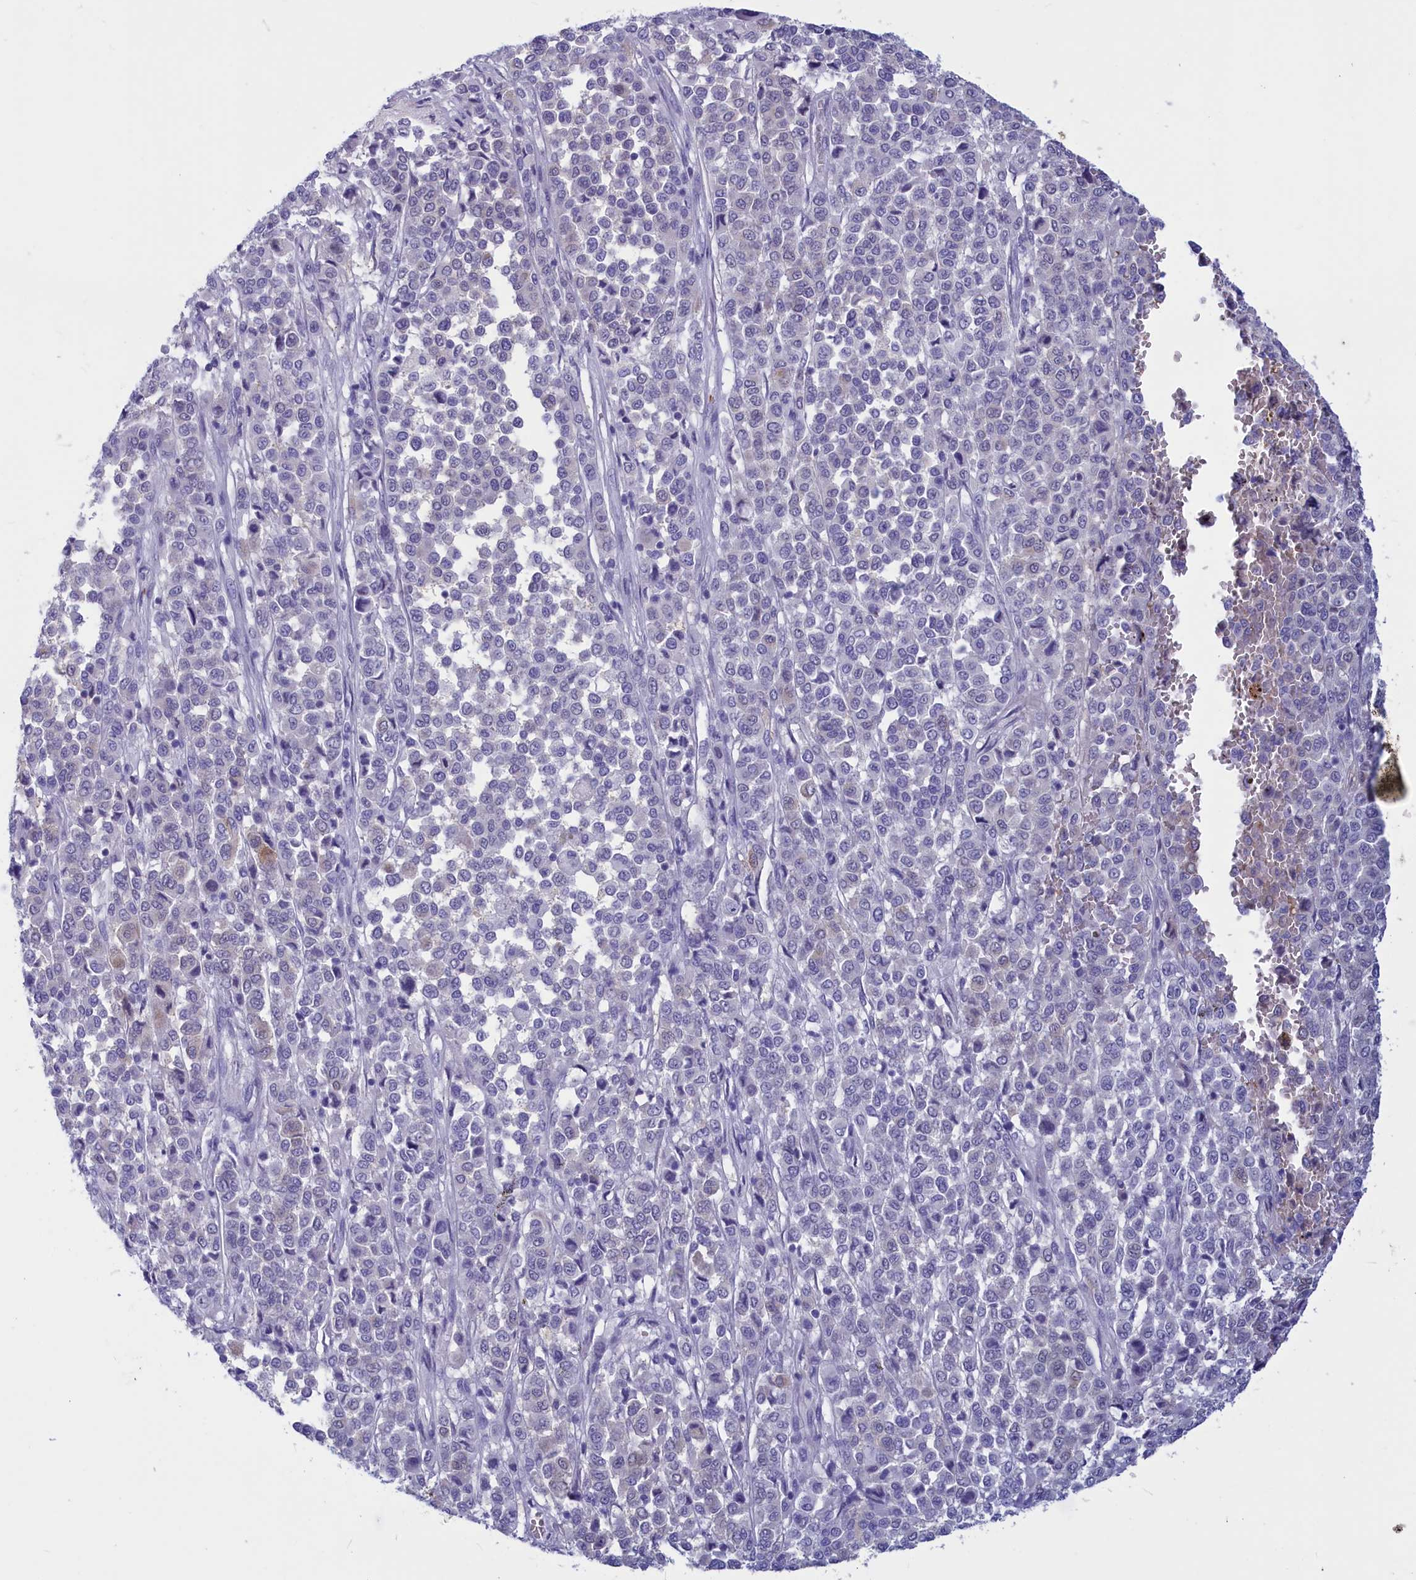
{"staining": {"intensity": "negative", "quantity": "none", "location": "none"}, "tissue": "melanoma", "cell_type": "Tumor cells", "image_type": "cancer", "snomed": [{"axis": "morphology", "description": "Malignant melanoma, Metastatic site"}, {"axis": "topography", "description": "Pancreas"}], "caption": "A histopathology image of human malignant melanoma (metastatic site) is negative for staining in tumor cells. (DAB (3,3'-diaminobenzidine) immunohistochemistry (IHC), high magnification).", "gene": "GAPDHS", "patient": {"sex": "female", "age": 30}}